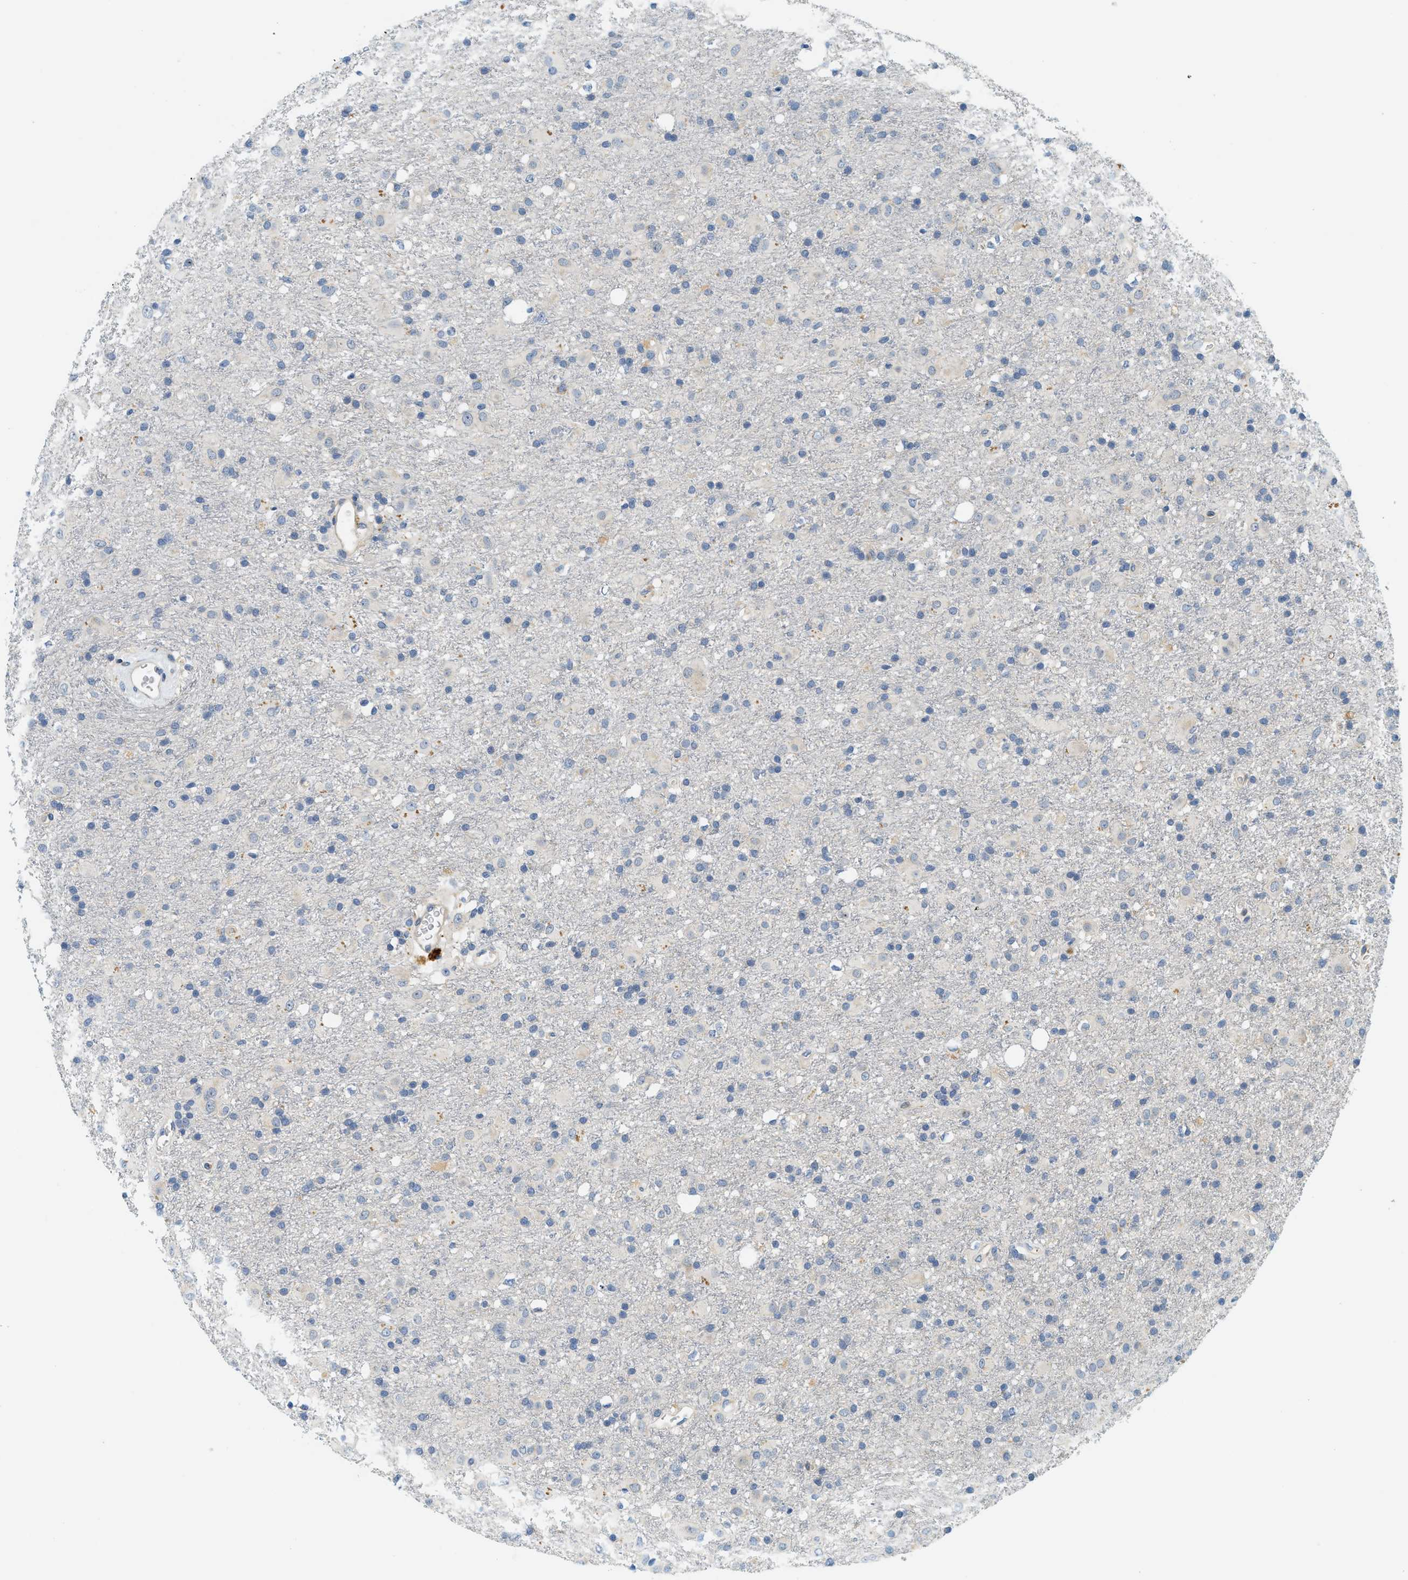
{"staining": {"intensity": "negative", "quantity": "none", "location": "none"}, "tissue": "glioma", "cell_type": "Tumor cells", "image_type": "cancer", "snomed": [{"axis": "morphology", "description": "Glioma, malignant, Low grade"}, {"axis": "topography", "description": "Brain"}], "caption": "A micrograph of human malignant low-grade glioma is negative for staining in tumor cells.", "gene": "RASGRP2", "patient": {"sex": "male", "age": 65}}